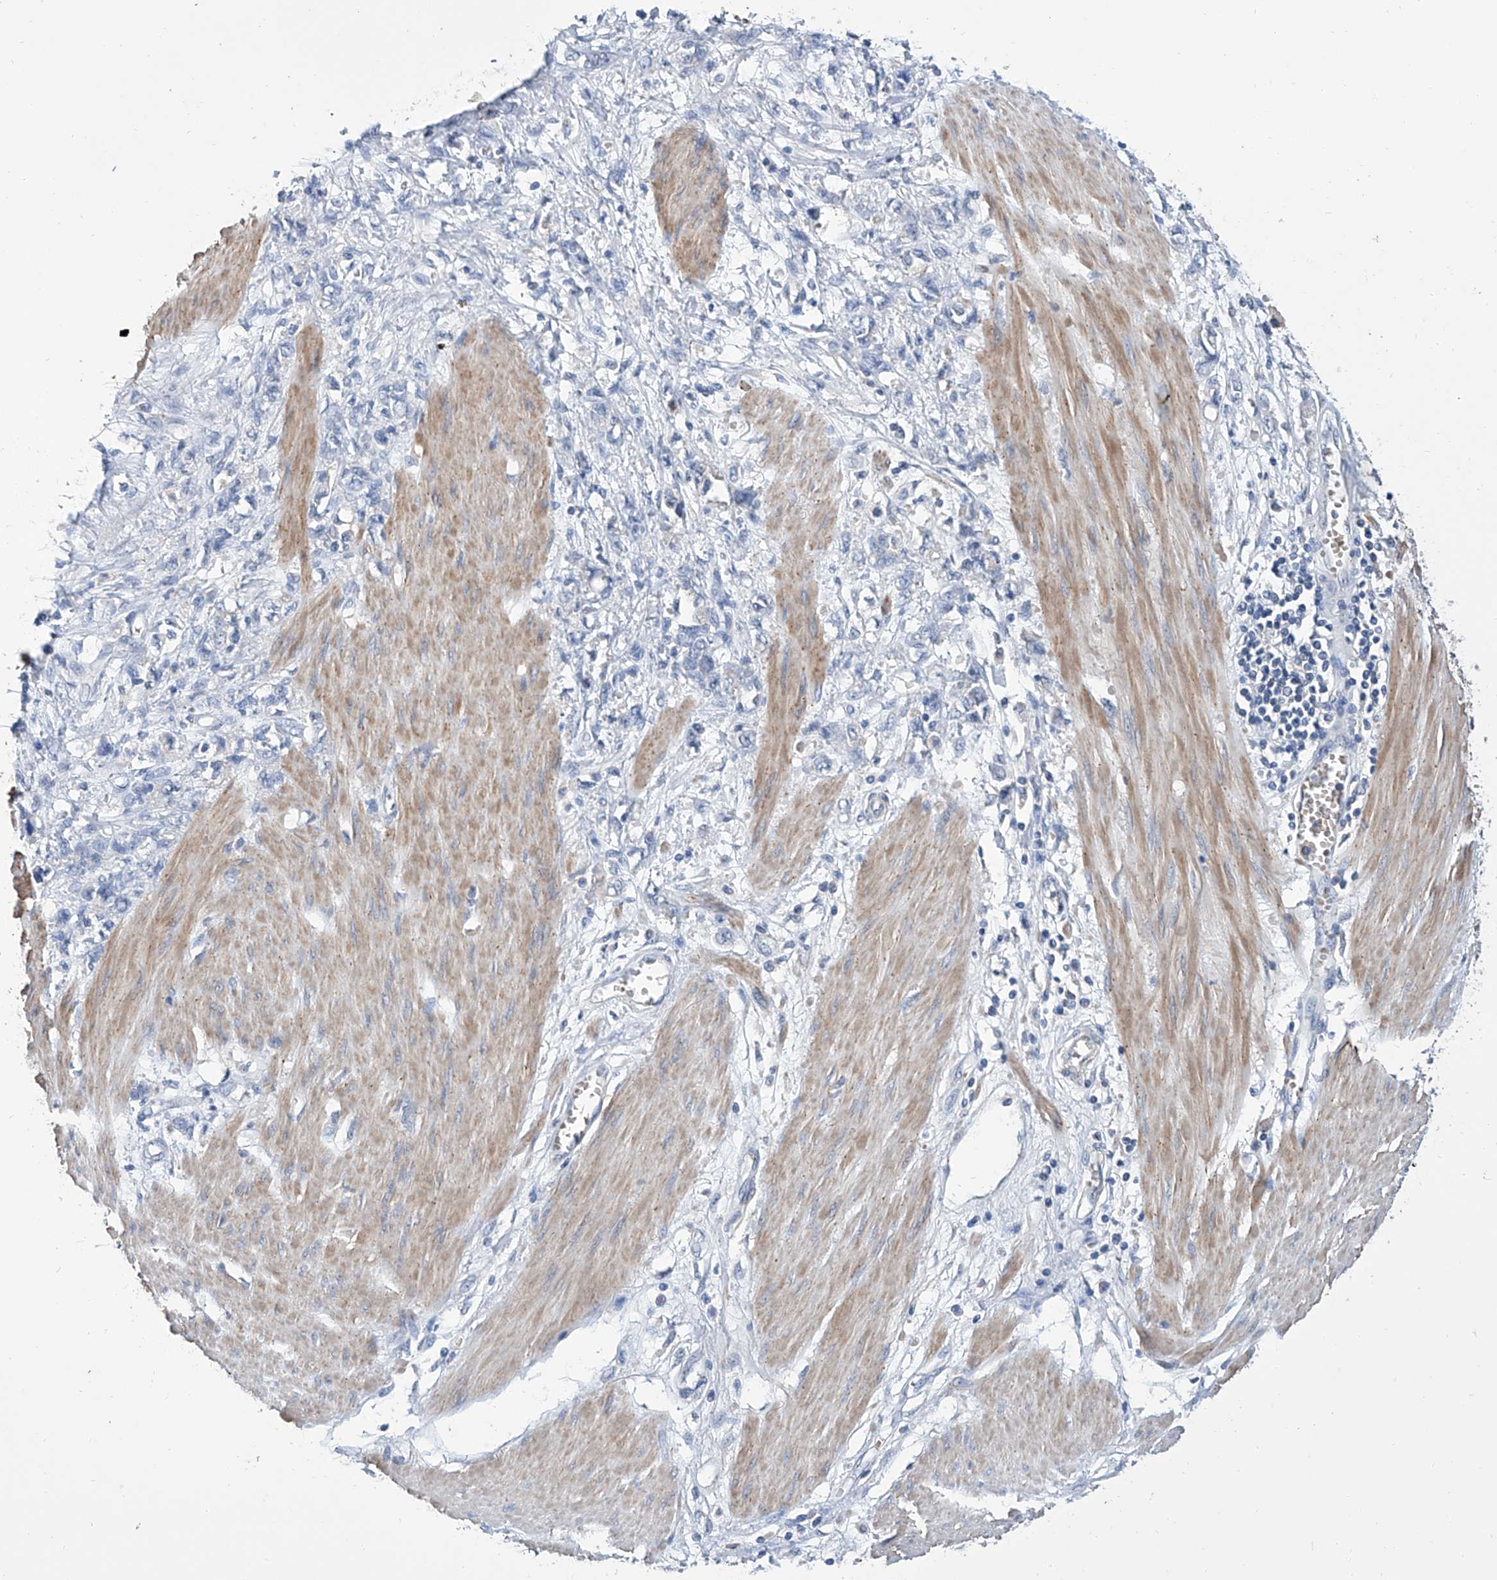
{"staining": {"intensity": "negative", "quantity": "none", "location": "none"}, "tissue": "stomach cancer", "cell_type": "Tumor cells", "image_type": "cancer", "snomed": [{"axis": "morphology", "description": "Adenocarcinoma, NOS"}, {"axis": "topography", "description": "Stomach"}], "caption": "The IHC photomicrograph has no significant expression in tumor cells of stomach cancer (adenocarcinoma) tissue.", "gene": "GPT", "patient": {"sex": "female", "age": 76}}